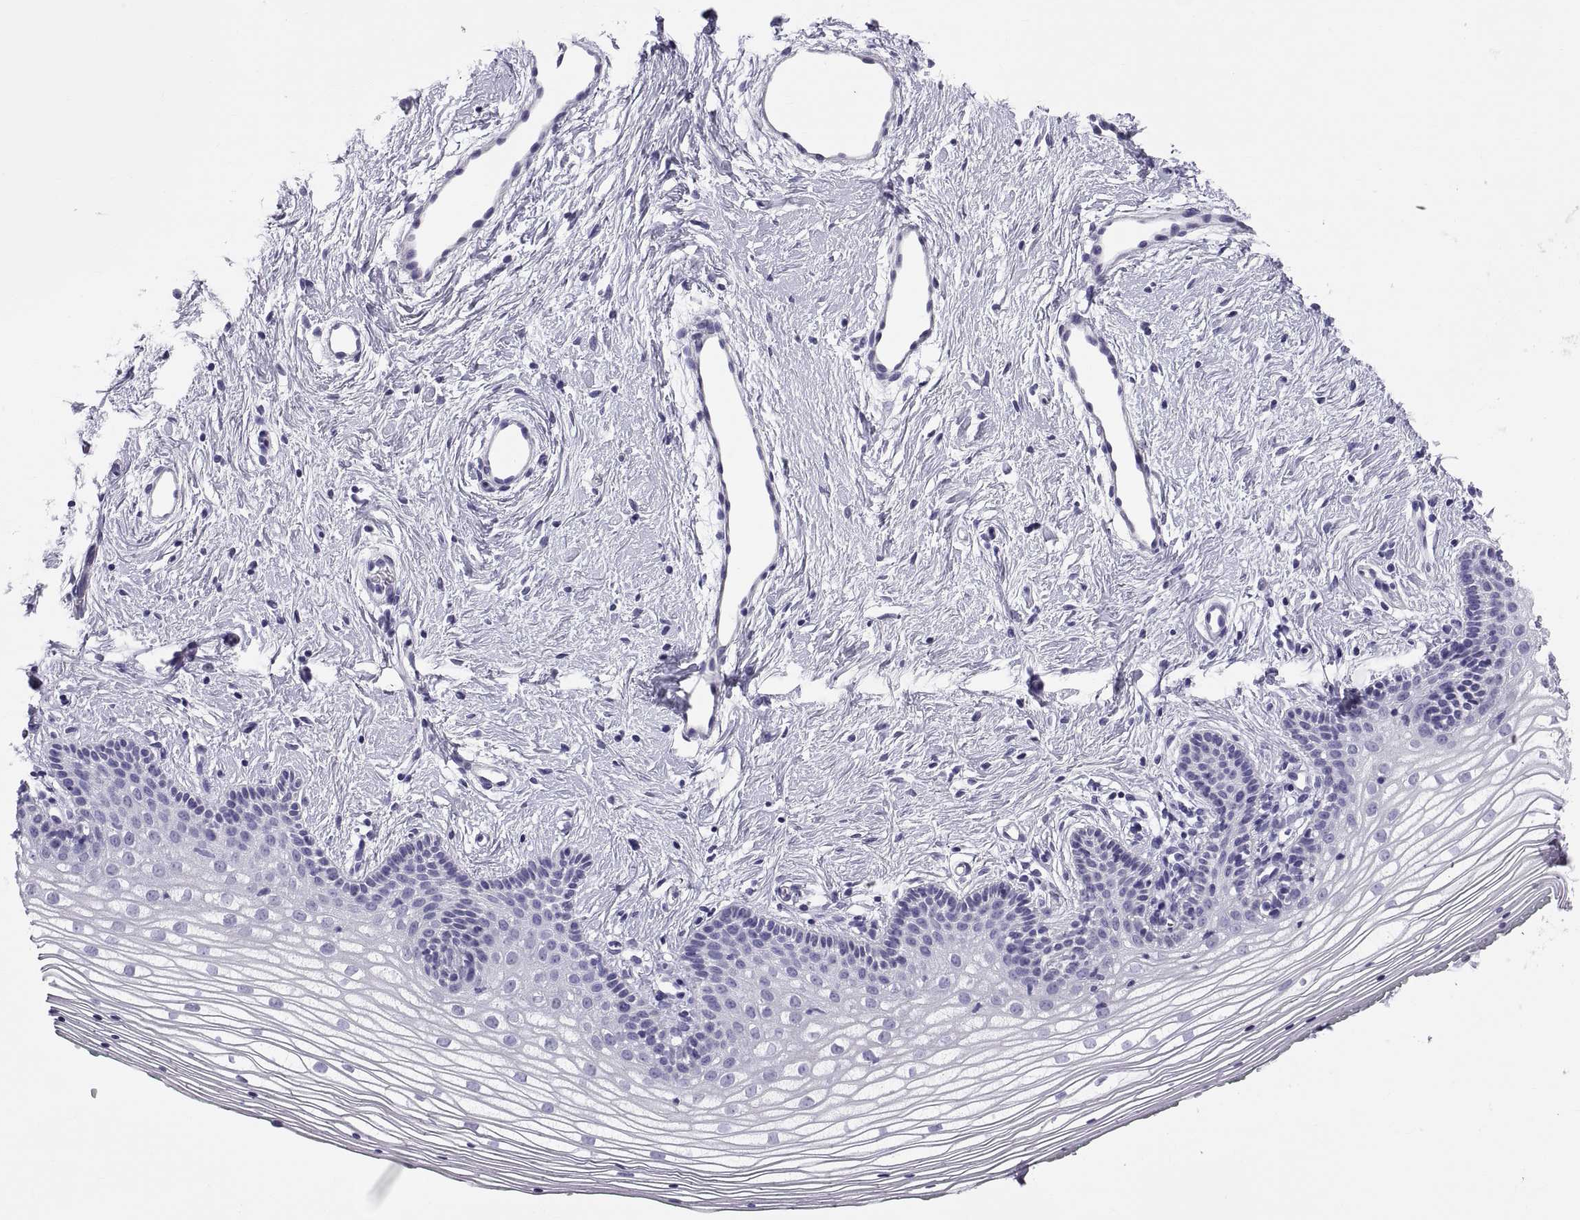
{"staining": {"intensity": "negative", "quantity": "none", "location": "none"}, "tissue": "vagina", "cell_type": "Squamous epithelial cells", "image_type": "normal", "snomed": [{"axis": "morphology", "description": "Normal tissue, NOS"}, {"axis": "topography", "description": "Vagina"}], "caption": "DAB immunohistochemical staining of normal vagina demonstrates no significant positivity in squamous epithelial cells.", "gene": "RNASE12", "patient": {"sex": "female", "age": 36}}